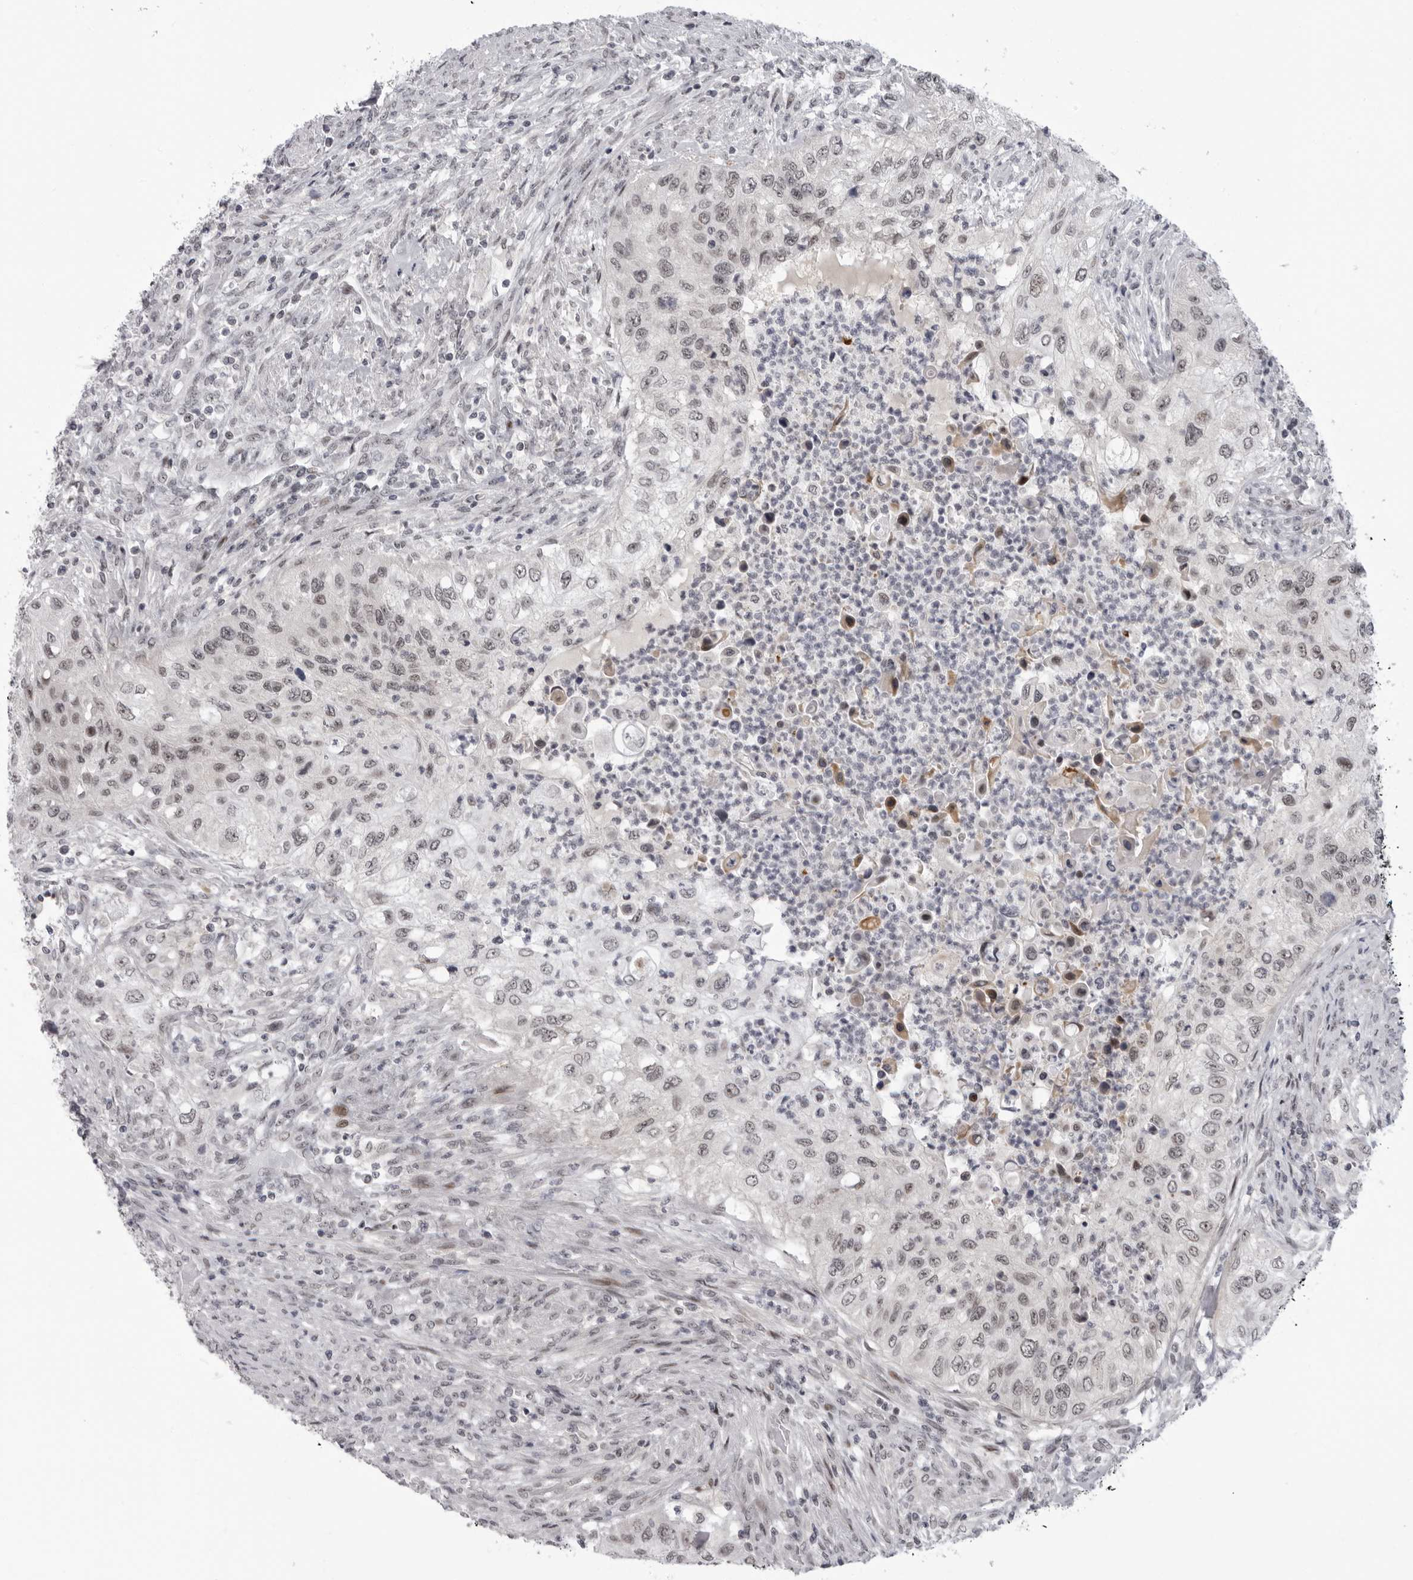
{"staining": {"intensity": "weak", "quantity": ">75%", "location": "nuclear"}, "tissue": "urothelial cancer", "cell_type": "Tumor cells", "image_type": "cancer", "snomed": [{"axis": "morphology", "description": "Urothelial carcinoma, High grade"}, {"axis": "topography", "description": "Urinary bladder"}], "caption": "A low amount of weak nuclear expression is identified in approximately >75% of tumor cells in urothelial cancer tissue. The protein of interest is shown in brown color, while the nuclei are stained blue.", "gene": "ALPK2", "patient": {"sex": "female", "age": 60}}